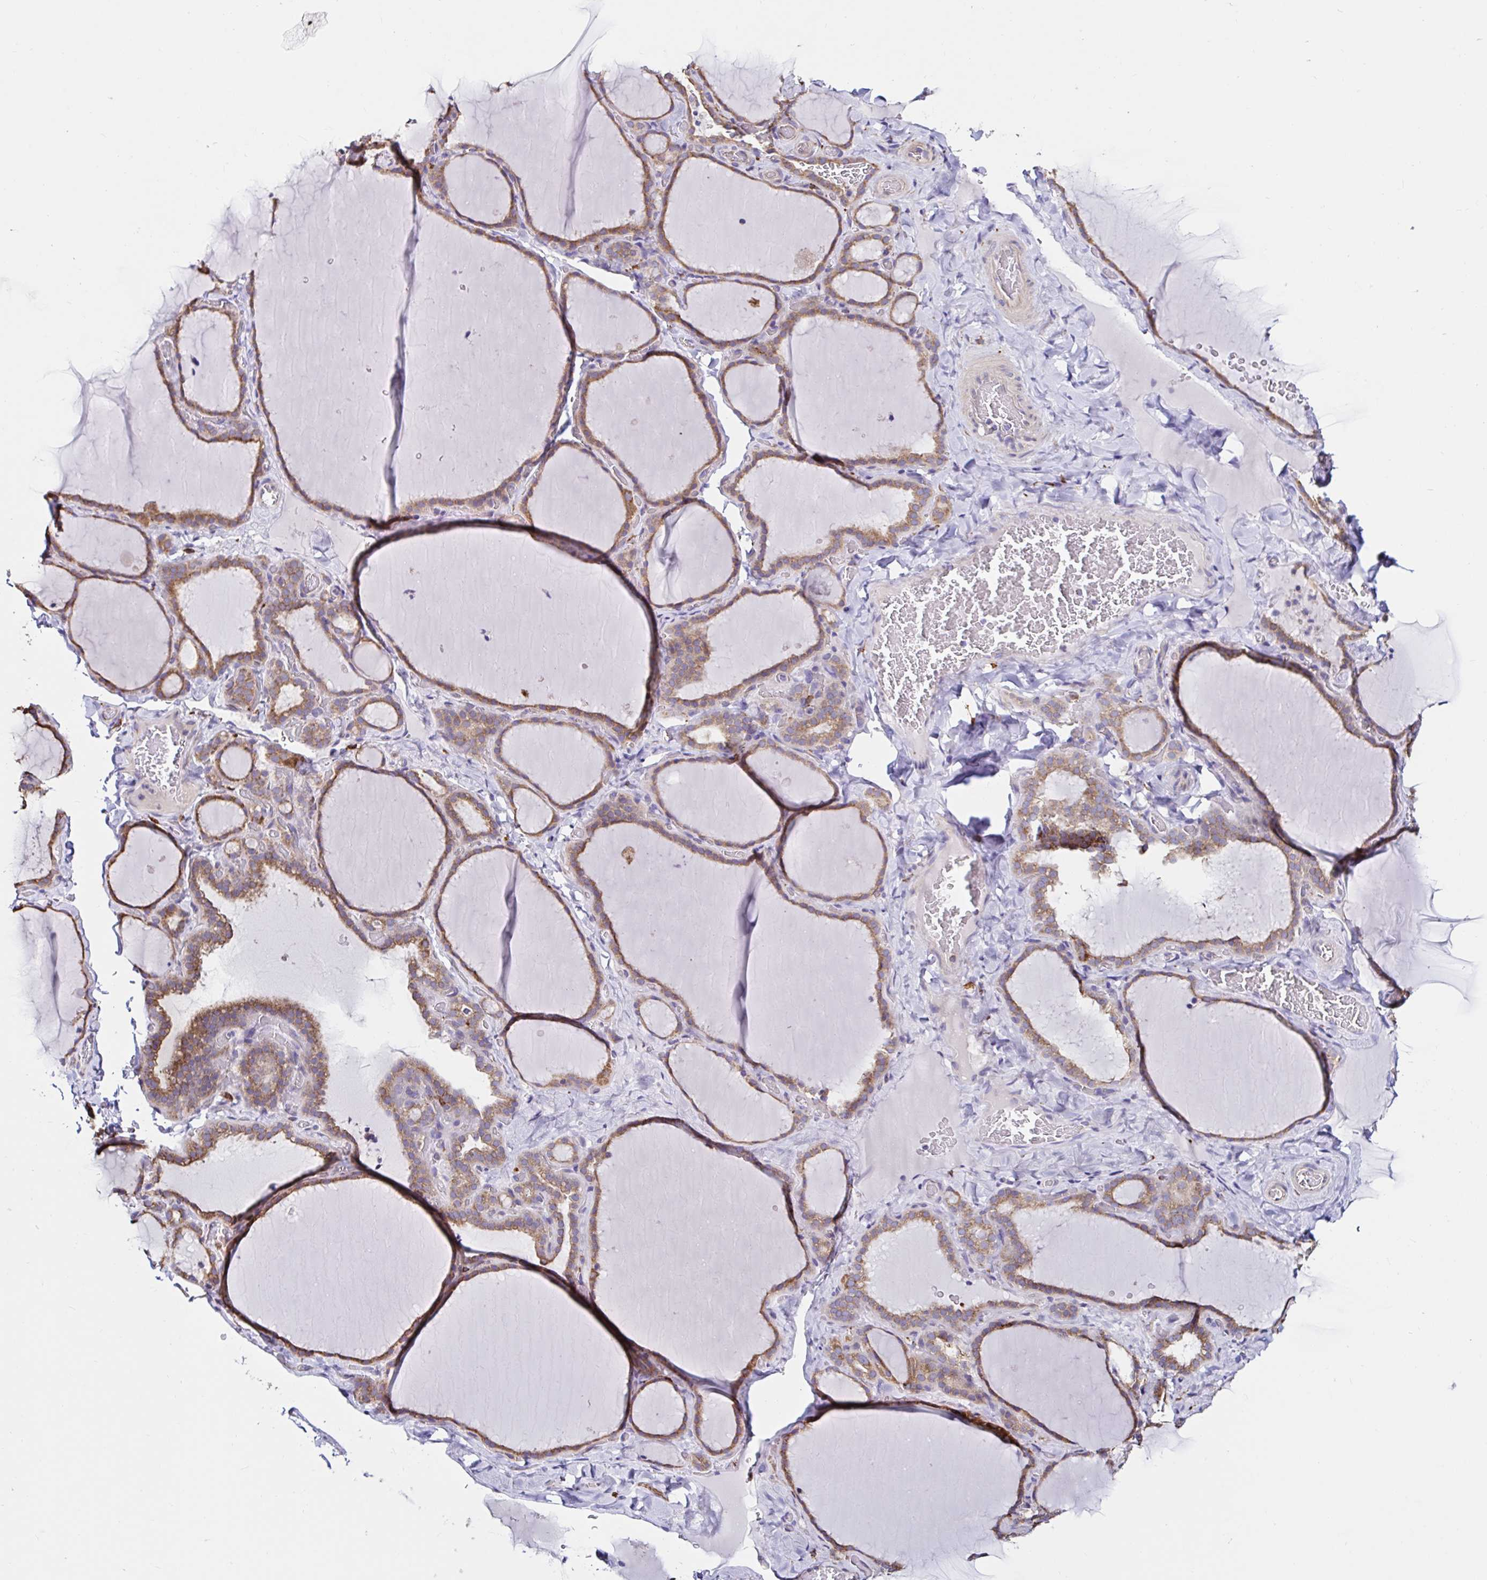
{"staining": {"intensity": "moderate", "quantity": "25%-75%", "location": "cytoplasmic/membranous"}, "tissue": "thyroid gland", "cell_type": "Glandular cells", "image_type": "normal", "snomed": [{"axis": "morphology", "description": "Normal tissue, NOS"}, {"axis": "topography", "description": "Thyroid gland"}], "caption": "Protein expression by immunohistochemistry (IHC) demonstrates moderate cytoplasmic/membranous expression in approximately 25%-75% of glandular cells in benign thyroid gland. The protein is shown in brown color, while the nuclei are stained blue.", "gene": "MSR1", "patient": {"sex": "female", "age": 22}}